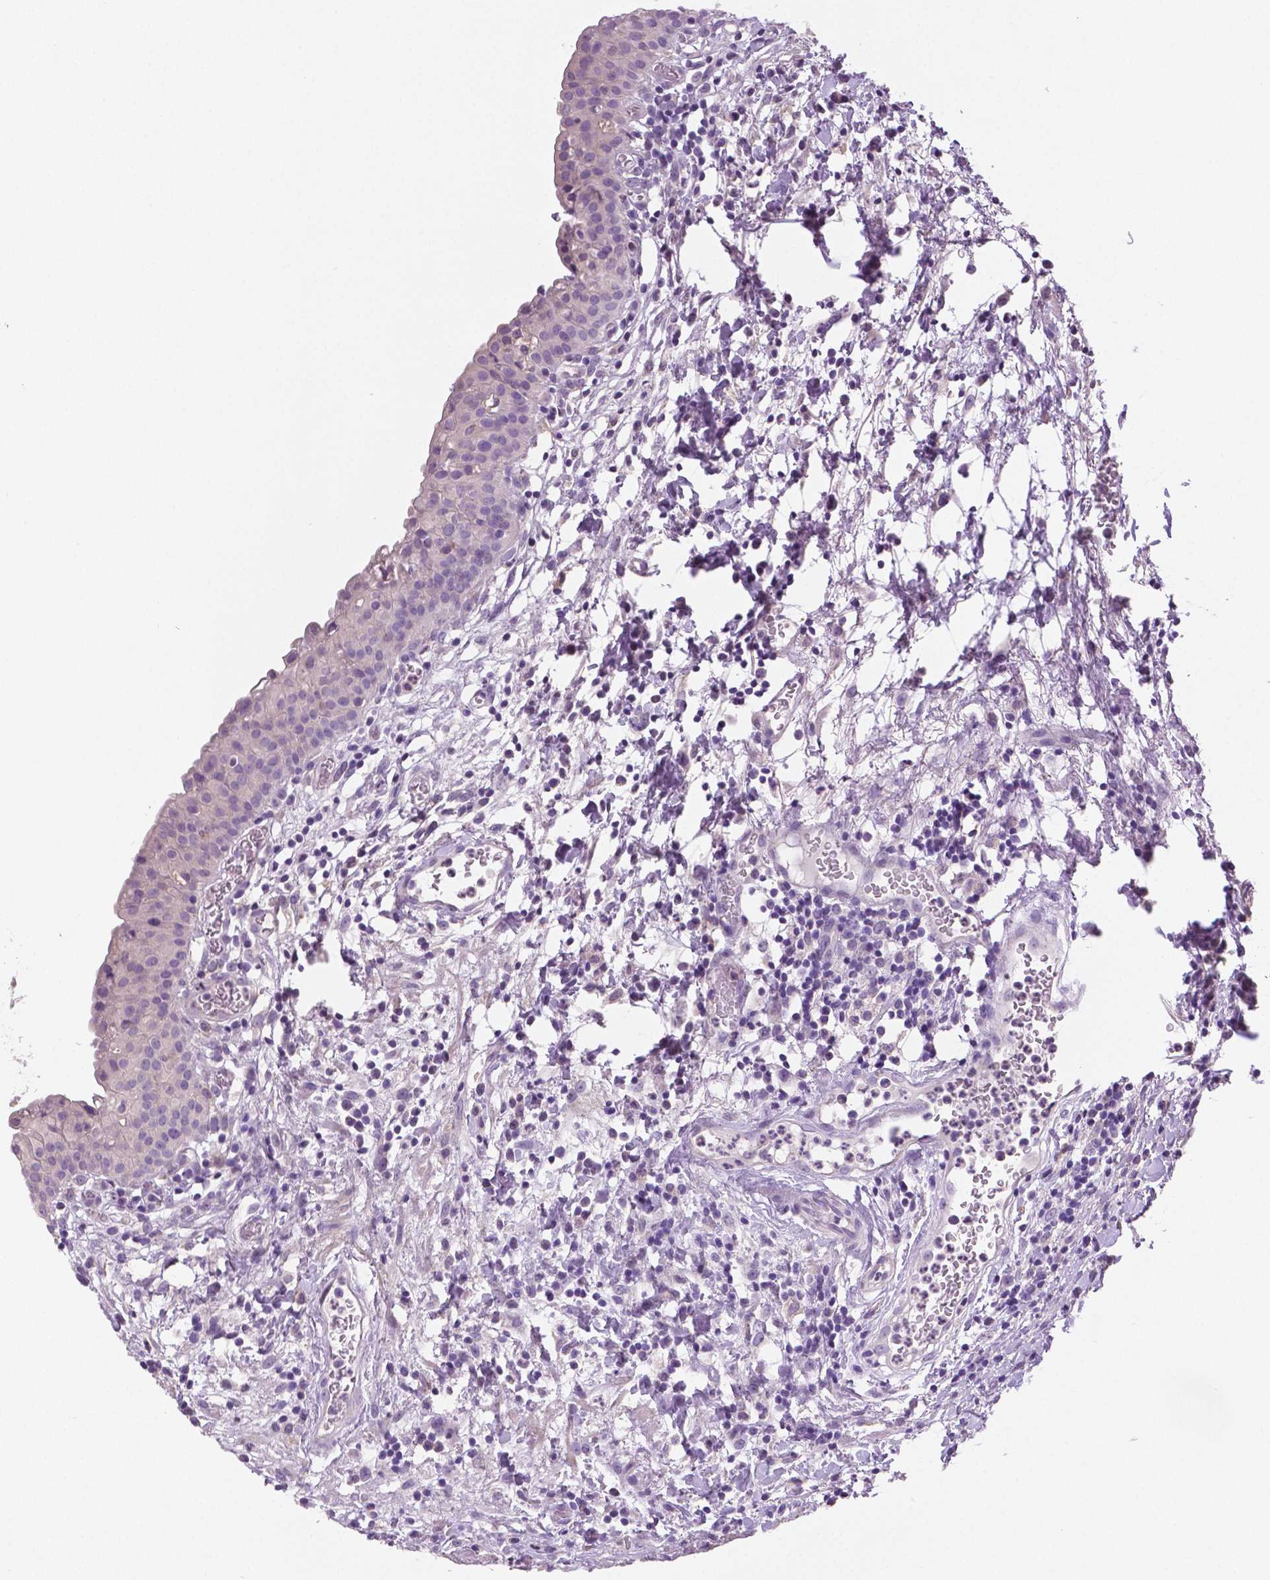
{"staining": {"intensity": "negative", "quantity": "none", "location": "none"}, "tissue": "urinary bladder", "cell_type": "Urothelial cells", "image_type": "normal", "snomed": [{"axis": "morphology", "description": "Normal tissue, NOS"}, {"axis": "morphology", "description": "Inflammation, NOS"}, {"axis": "topography", "description": "Urinary bladder"}], "caption": "Immunohistochemical staining of benign urinary bladder shows no significant expression in urothelial cells. Brightfield microscopy of IHC stained with DAB (brown) and hematoxylin (blue), captured at high magnification.", "gene": "DNAH12", "patient": {"sex": "male", "age": 57}}